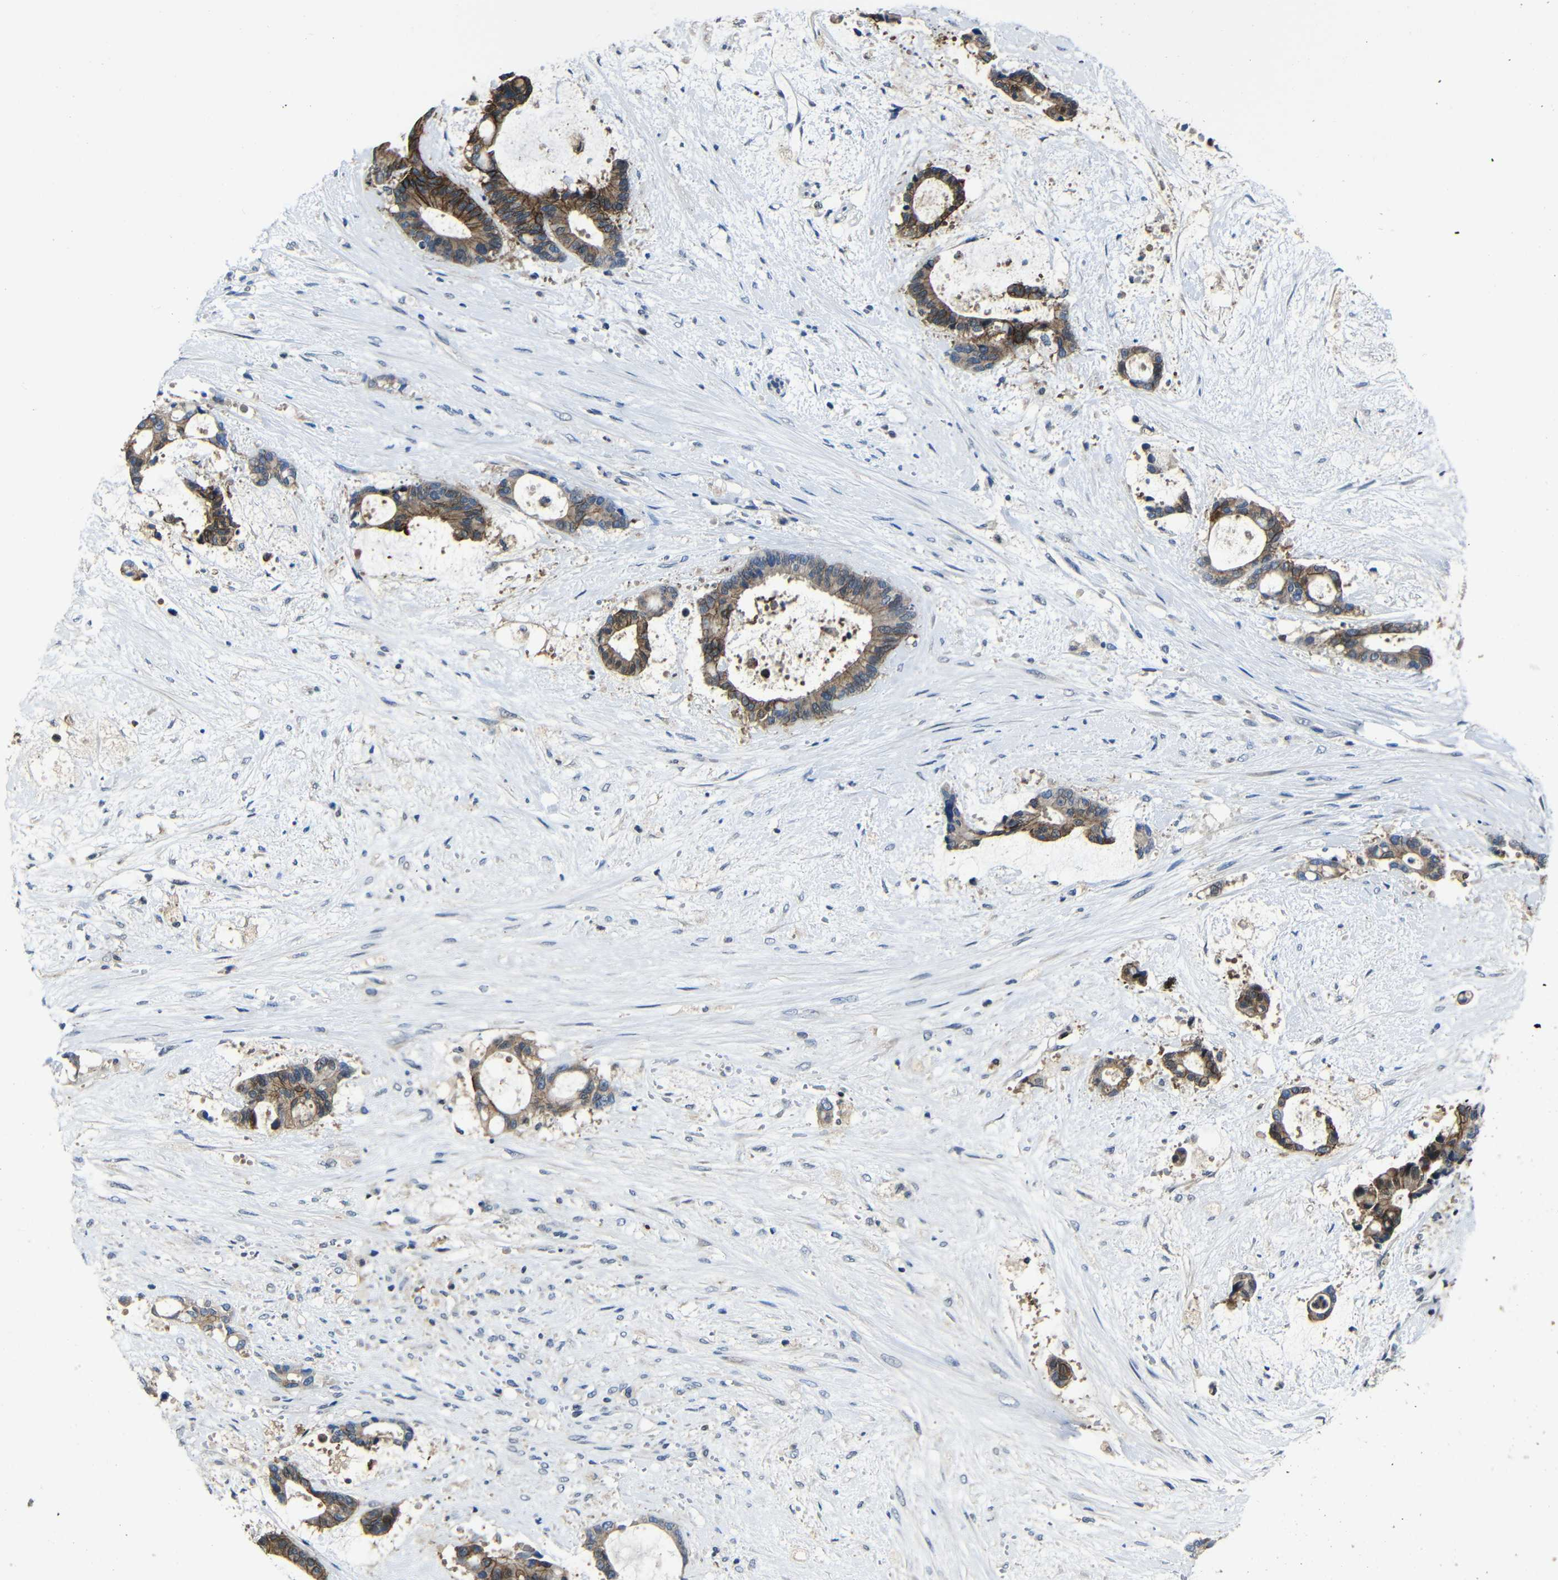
{"staining": {"intensity": "moderate", "quantity": ">75%", "location": "cytoplasmic/membranous"}, "tissue": "liver cancer", "cell_type": "Tumor cells", "image_type": "cancer", "snomed": [{"axis": "morphology", "description": "Normal tissue, NOS"}, {"axis": "morphology", "description": "Cholangiocarcinoma"}, {"axis": "topography", "description": "Liver"}, {"axis": "topography", "description": "Peripheral nerve tissue"}], "caption": "Protein staining of liver cancer tissue reveals moderate cytoplasmic/membranous expression in about >75% of tumor cells.", "gene": "SEMA4B", "patient": {"sex": "female", "age": 73}}